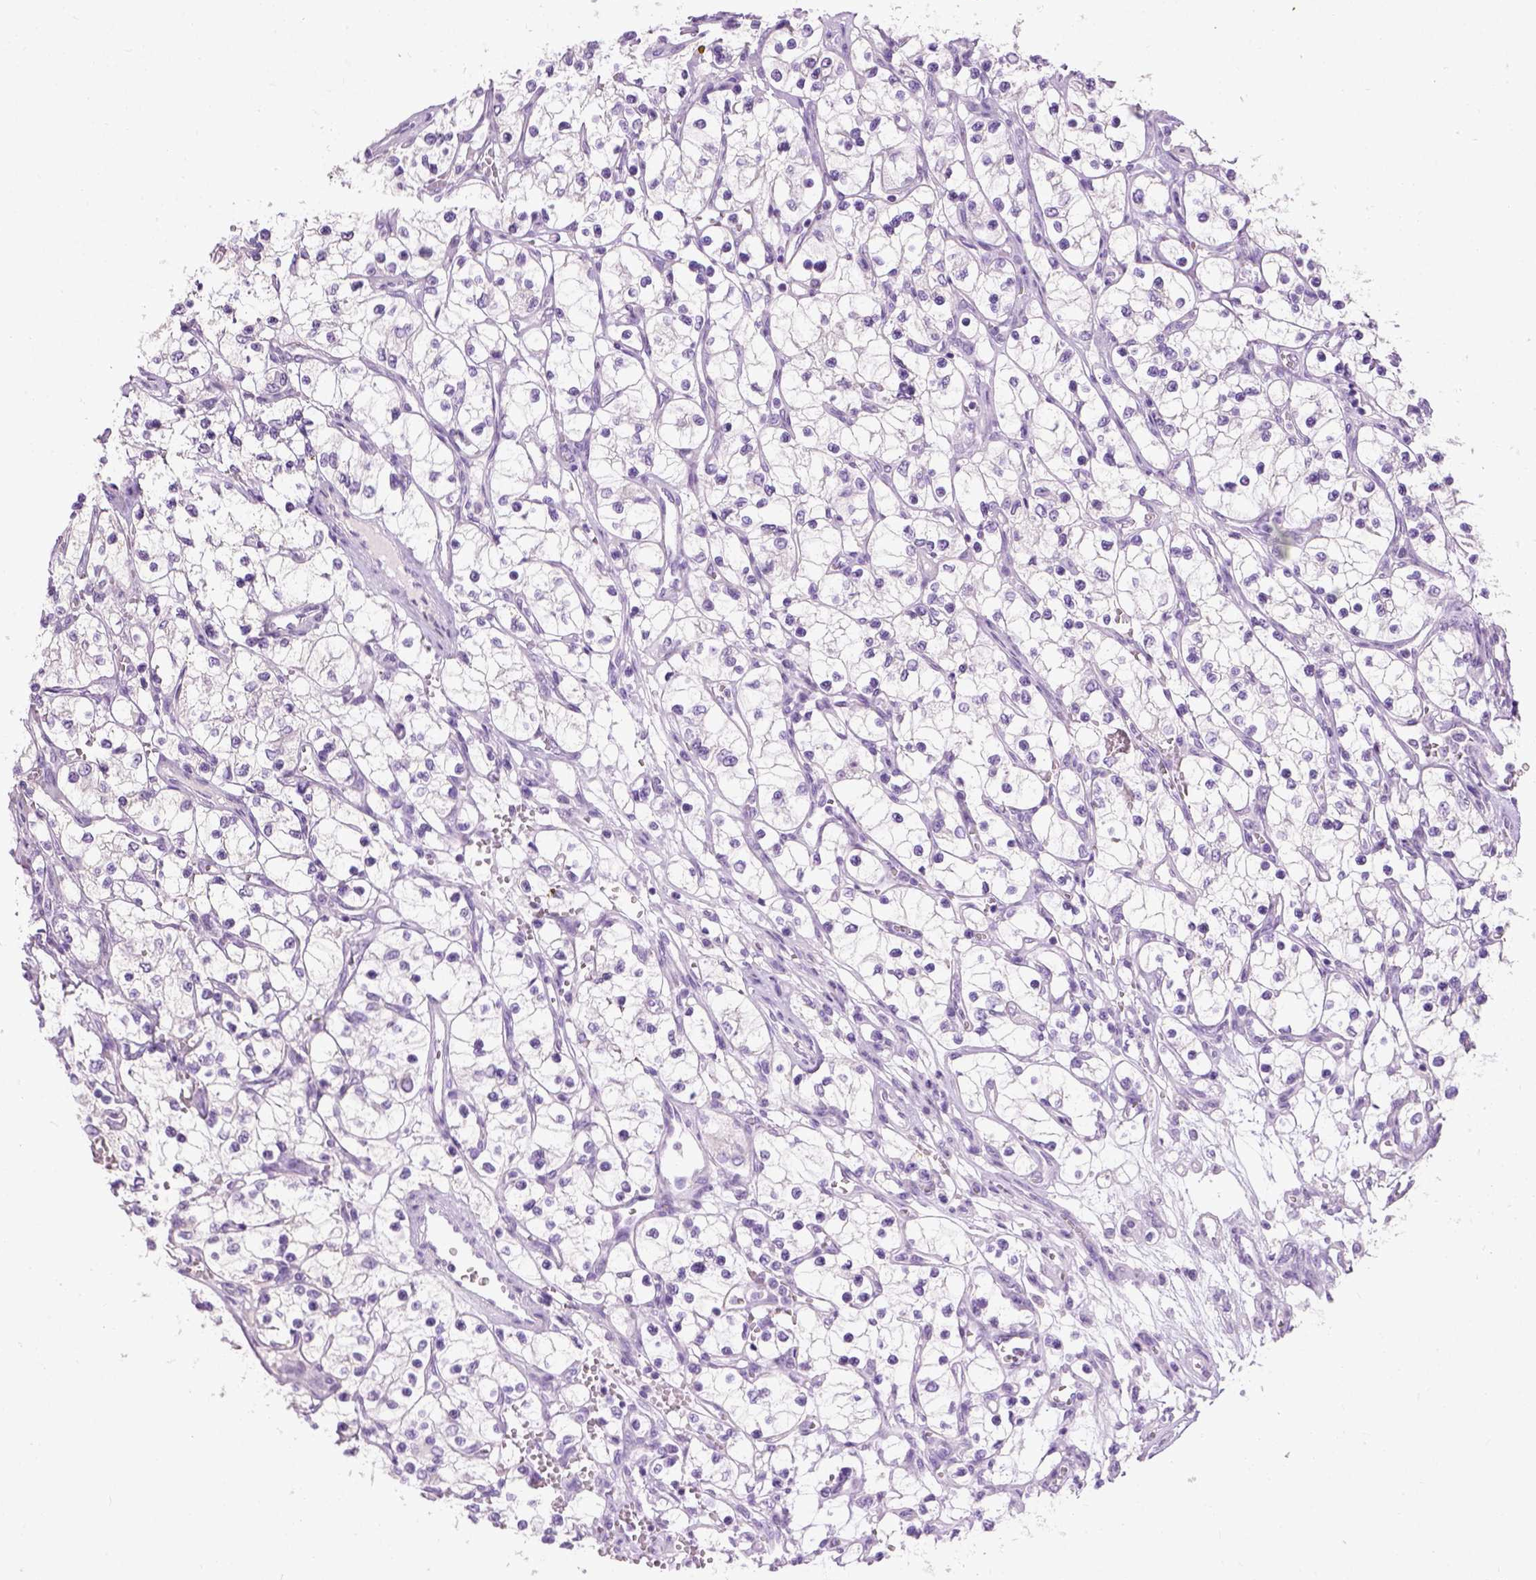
{"staining": {"intensity": "negative", "quantity": "none", "location": "none"}, "tissue": "renal cancer", "cell_type": "Tumor cells", "image_type": "cancer", "snomed": [{"axis": "morphology", "description": "Adenocarcinoma, NOS"}, {"axis": "topography", "description": "Kidney"}], "caption": "This is an immunohistochemistry photomicrograph of human renal cancer (adenocarcinoma). There is no positivity in tumor cells.", "gene": "CYP24A1", "patient": {"sex": "female", "age": 69}}